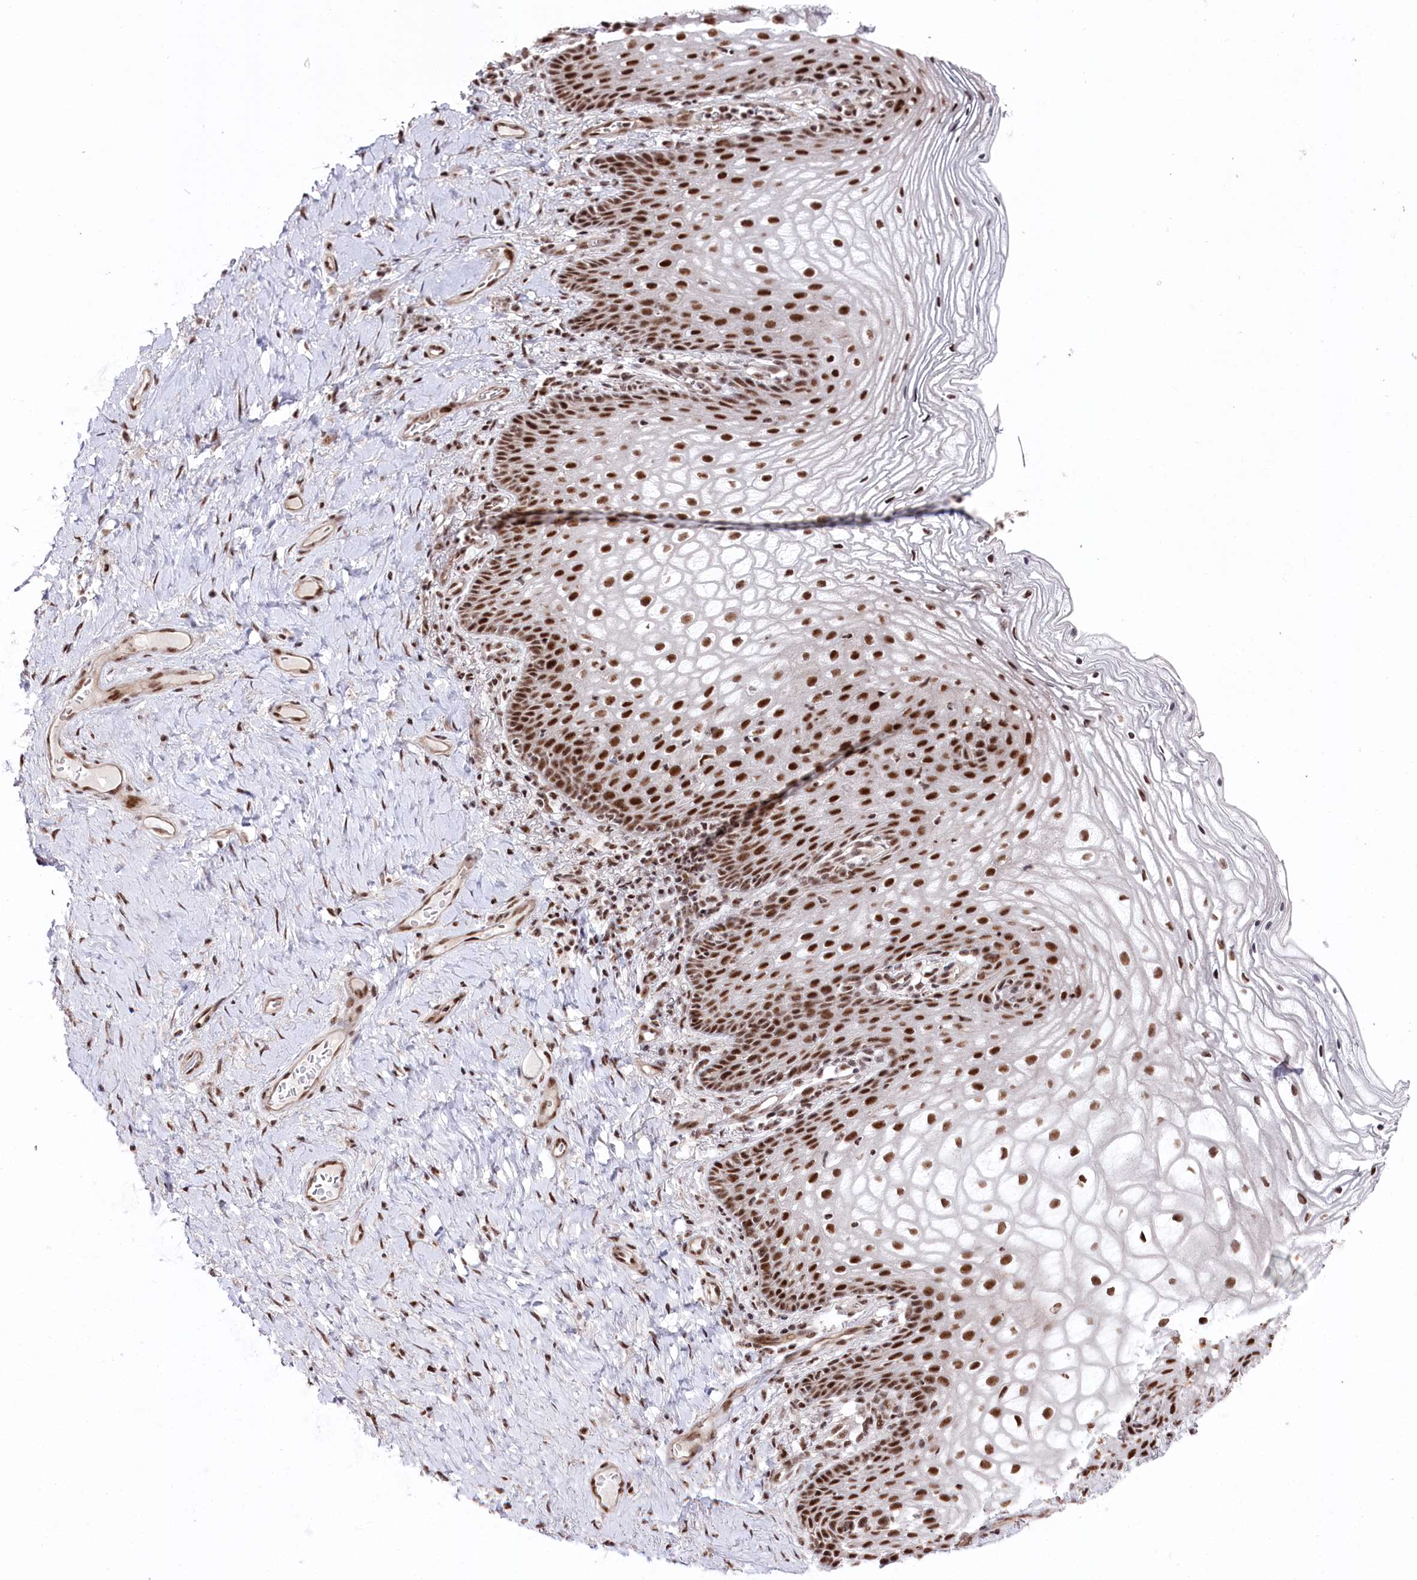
{"staining": {"intensity": "strong", "quantity": ">75%", "location": "nuclear"}, "tissue": "vagina", "cell_type": "Squamous epithelial cells", "image_type": "normal", "snomed": [{"axis": "morphology", "description": "Normal tissue, NOS"}, {"axis": "topography", "description": "Vagina"}], "caption": "IHC histopathology image of unremarkable vagina: vagina stained using immunohistochemistry demonstrates high levels of strong protein expression localized specifically in the nuclear of squamous epithelial cells, appearing as a nuclear brown color.", "gene": "POLR2H", "patient": {"sex": "female", "age": 60}}